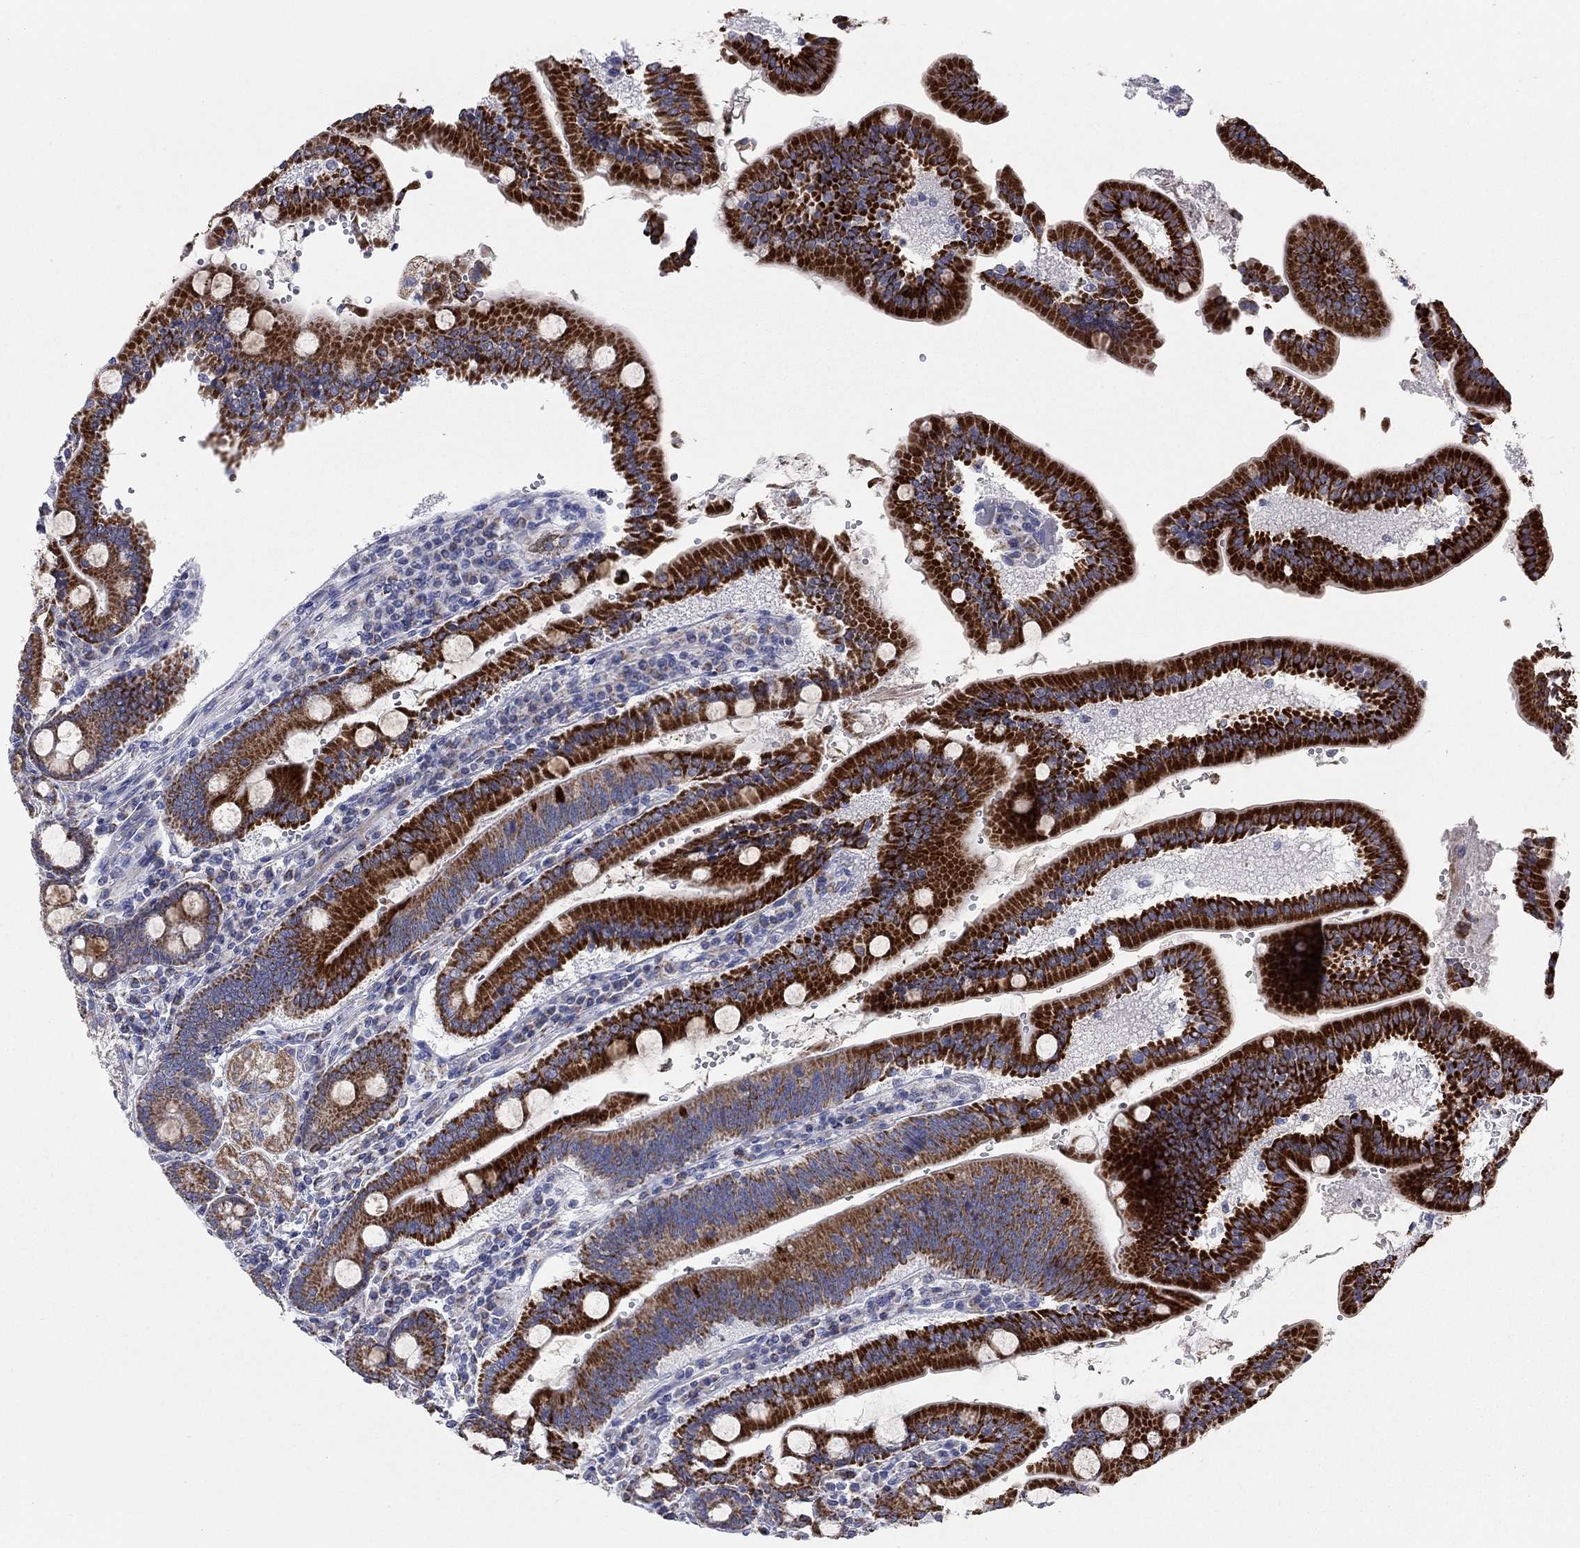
{"staining": {"intensity": "strong", "quantity": "25%-75%", "location": "cytoplasmic/membranous"}, "tissue": "duodenum", "cell_type": "Glandular cells", "image_type": "normal", "snomed": [{"axis": "morphology", "description": "Normal tissue, NOS"}, {"axis": "topography", "description": "Duodenum"}], "caption": "Brown immunohistochemical staining in benign human duodenum exhibits strong cytoplasmic/membranous staining in approximately 25%-75% of glandular cells. (Brightfield microscopy of DAB IHC at high magnification).", "gene": "MGST3", "patient": {"sex": "female", "age": 62}}